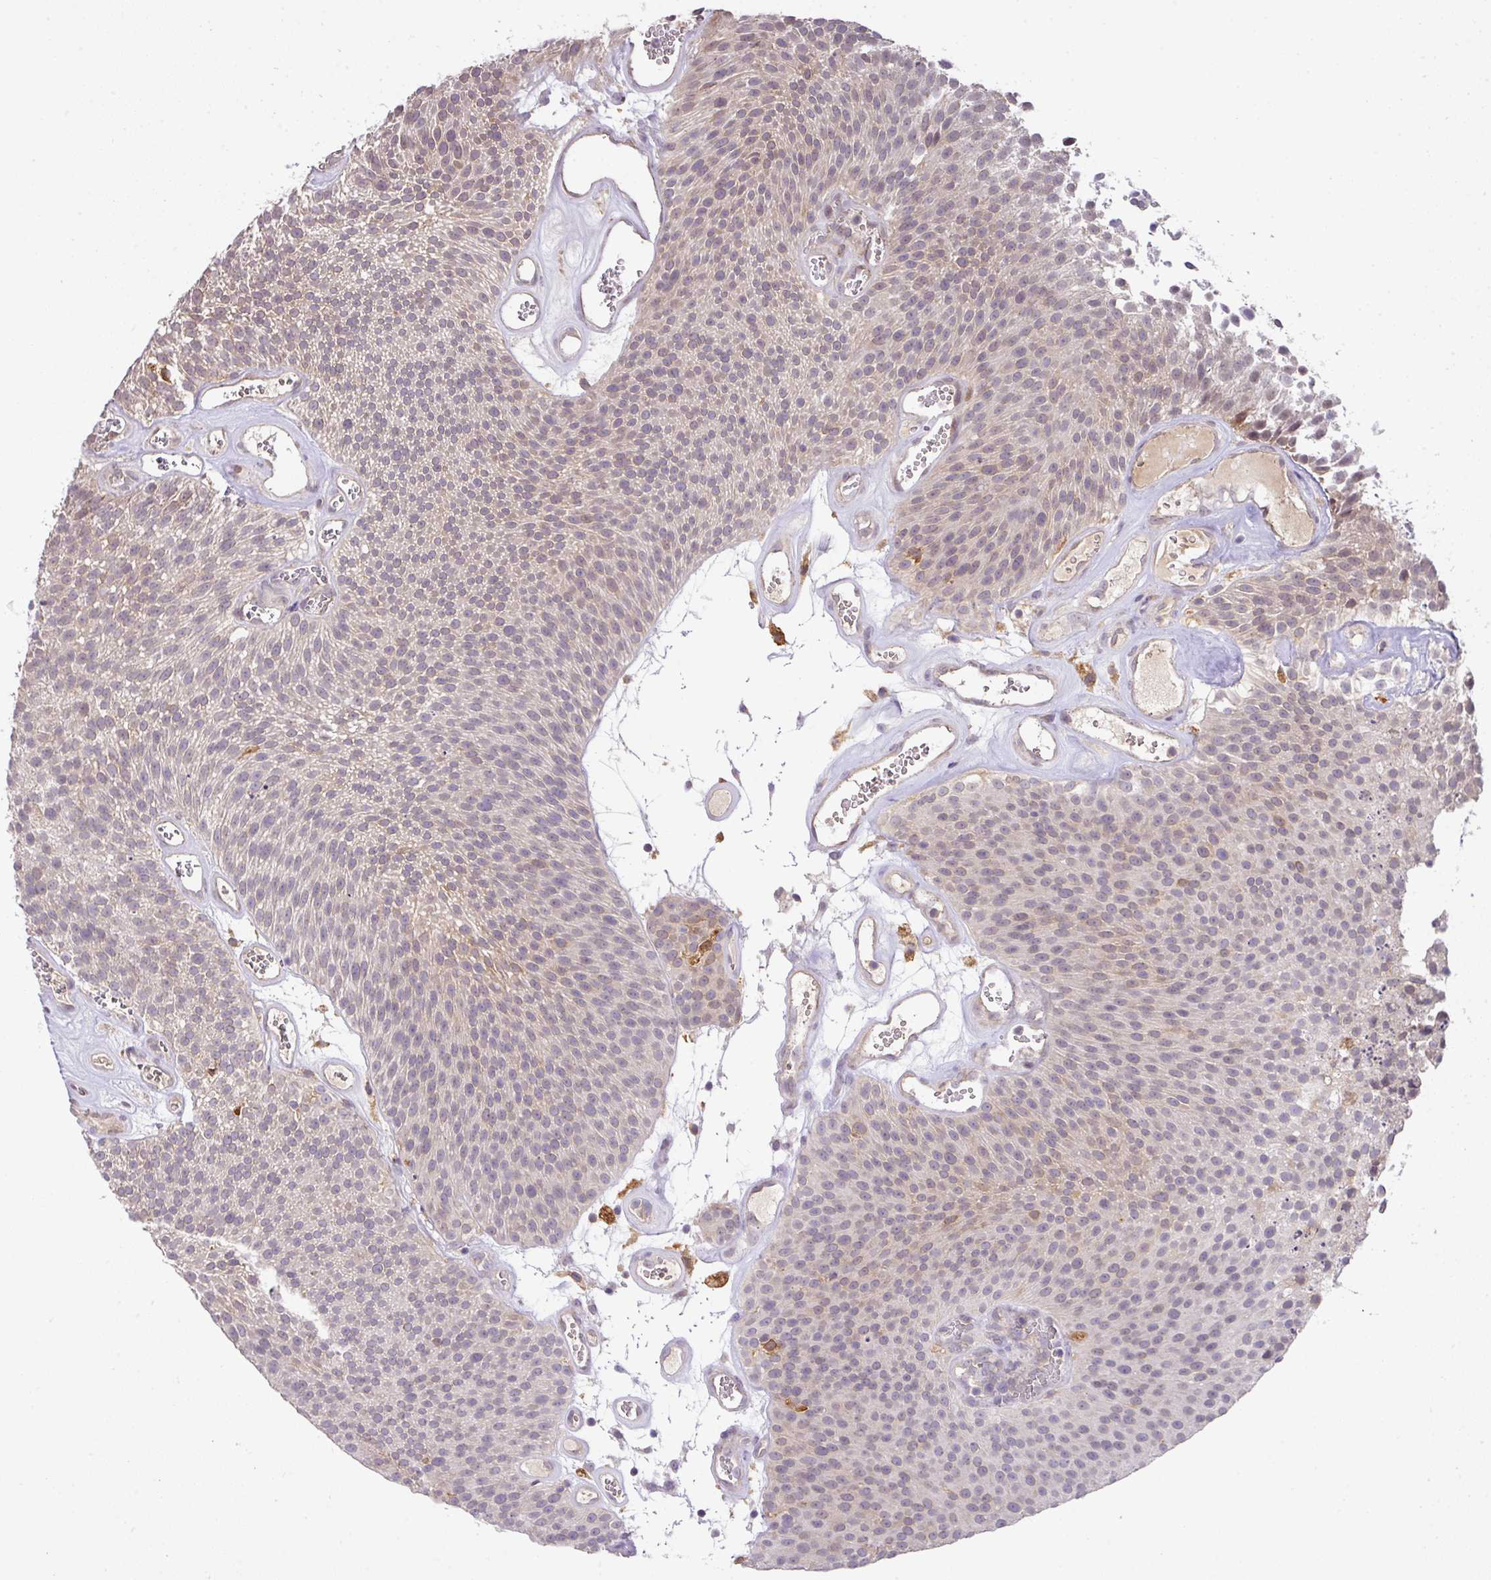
{"staining": {"intensity": "negative", "quantity": "none", "location": "none"}, "tissue": "urothelial cancer", "cell_type": "Tumor cells", "image_type": "cancer", "snomed": [{"axis": "morphology", "description": "Urothelial carcinoma, Low grade"}, {"axis": "topography", "description": "Urinary bladder"}], "caption": "A photomicrograph of human low-grade urothelial carcinoma is negative for staining in tumor cells. (DAB immunohistochemistry visualized using brightfield microscopy, high magnification).", "gene": "GCNT7", "patient": {"sex": "female", "age": 79}}